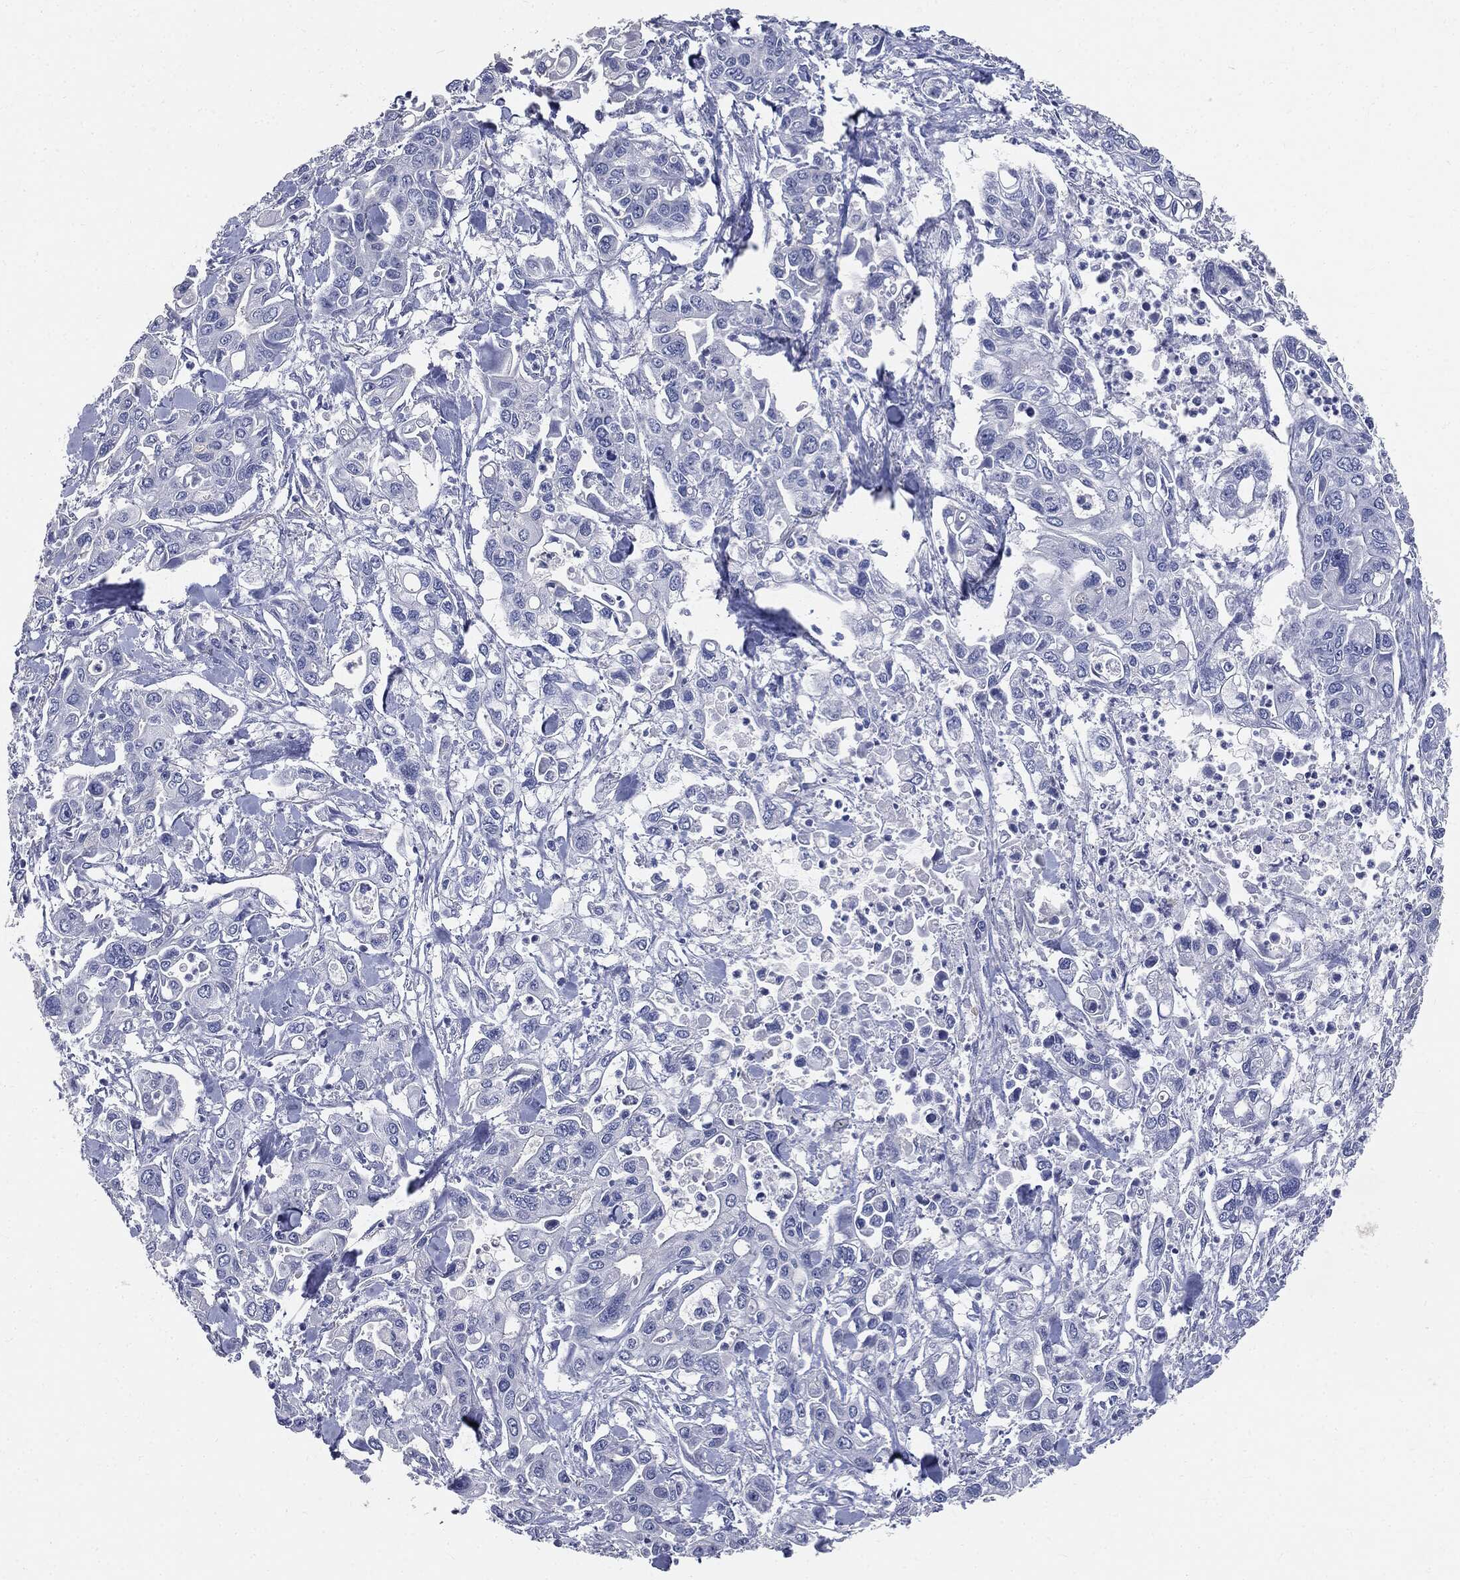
{"staining": {"intensity": "negative", "quantity": "none", "location": "none"}, "tissue": "pancreatic cancer", "cell_type": "Tumor cells", "image_type": "cancer", "snomed": [{"axis": "morphology", "description": "Adenocarcinoma, NOS"}, {"axis": "topography", "description": "Pancreas"}], "caption": "Histopathology image shows no significant protein staining in tumor cells of pancreatic cancer.", "gene": "CUZD1", "patient": {"sex": "male", "age": 62}}